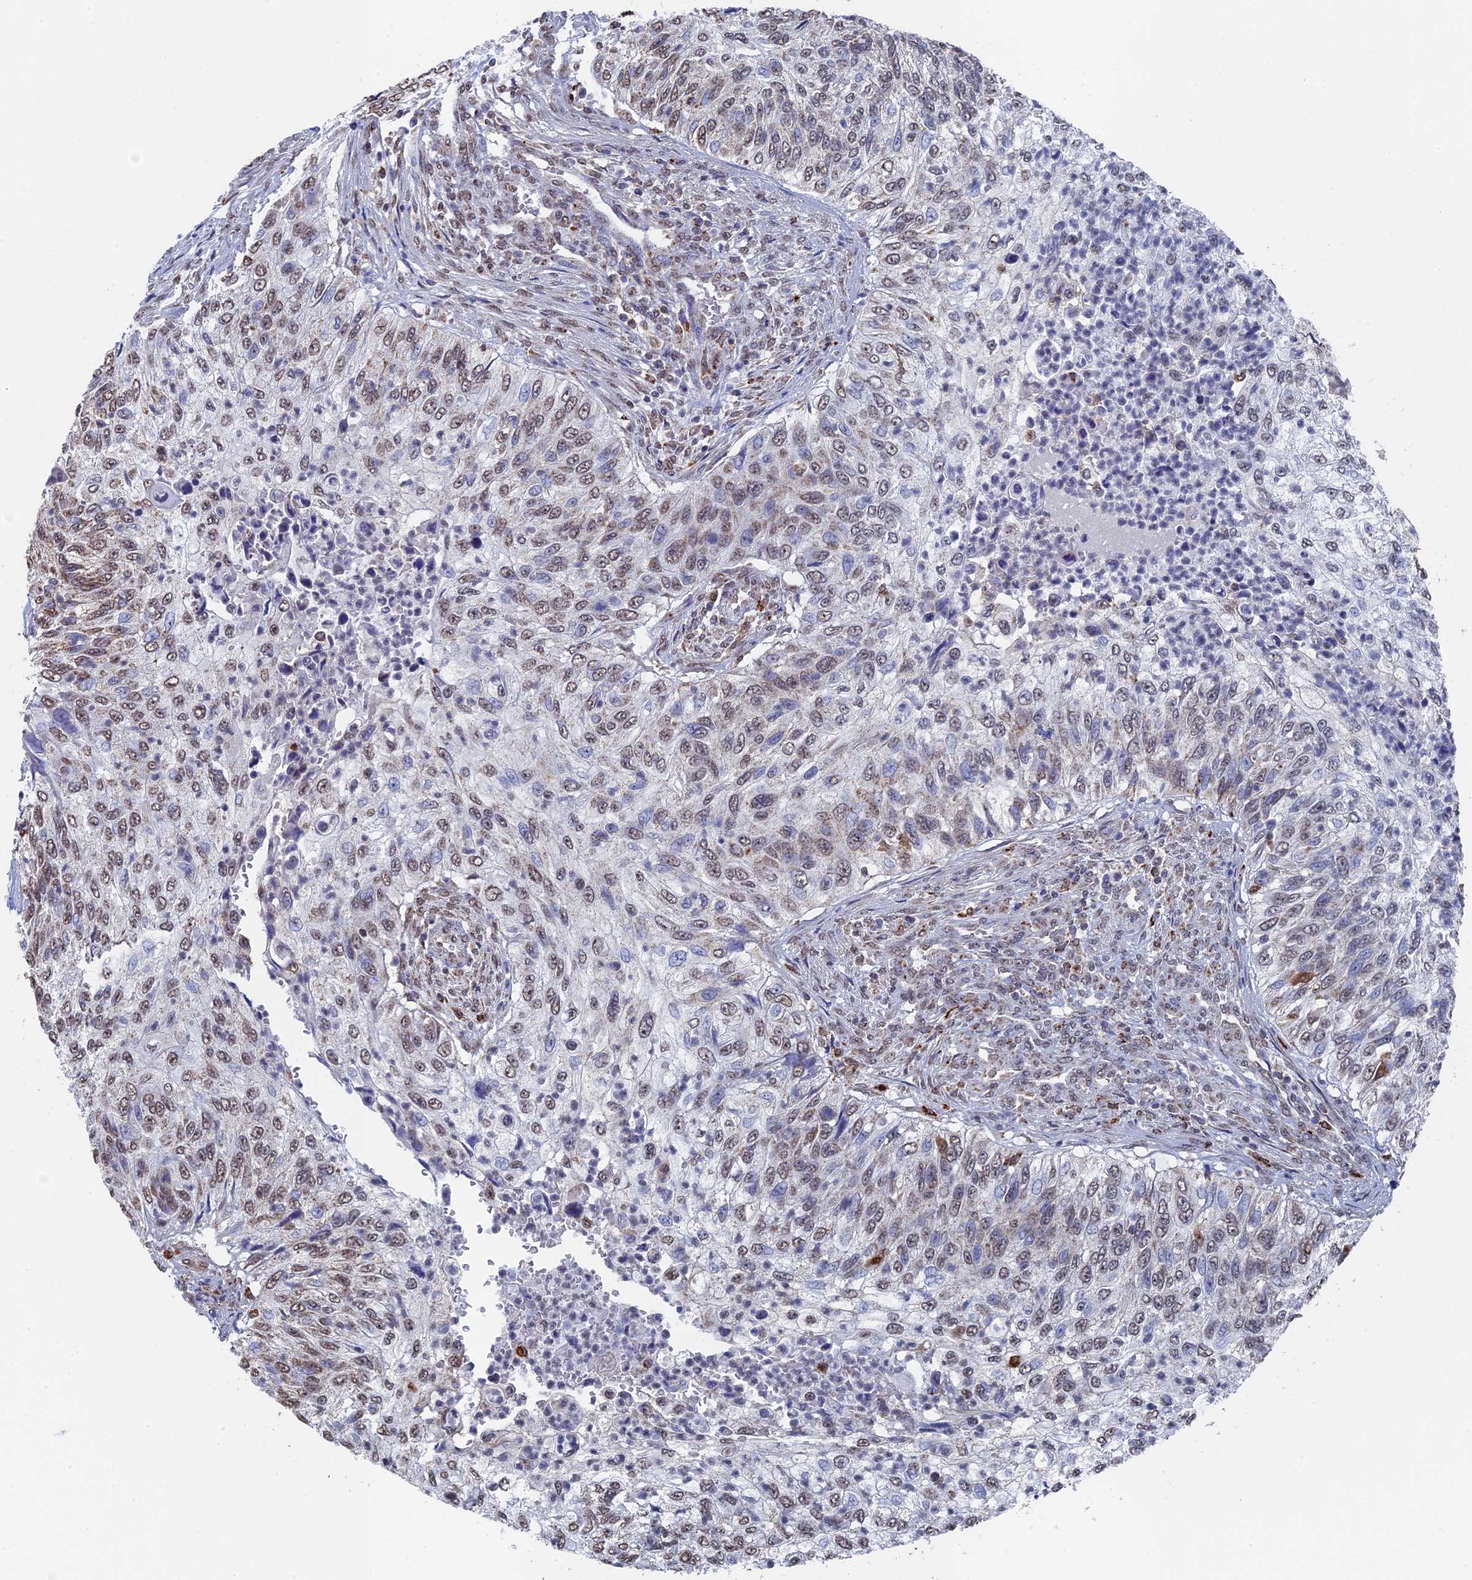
{"staining": {"intensity": "weak", "quantity": "25%-75%", "location": "nuclear"}, "tissue": "urothelial cancer", "cell_type": "Tumor cells", "image_type": "cancer", "snomed": [{"axis": "morphology", "description": "Urothelial carcinoma, High grade"}, {"axis": "topography", "description": "Urinary bladder"}], "caption": "Tumor cells display low levels of weak nuclear expression in about 25%-75% of cells in human urothelial cancer.", "gene": "SMG9", "patient": {"sex": "female", "age": 60}}